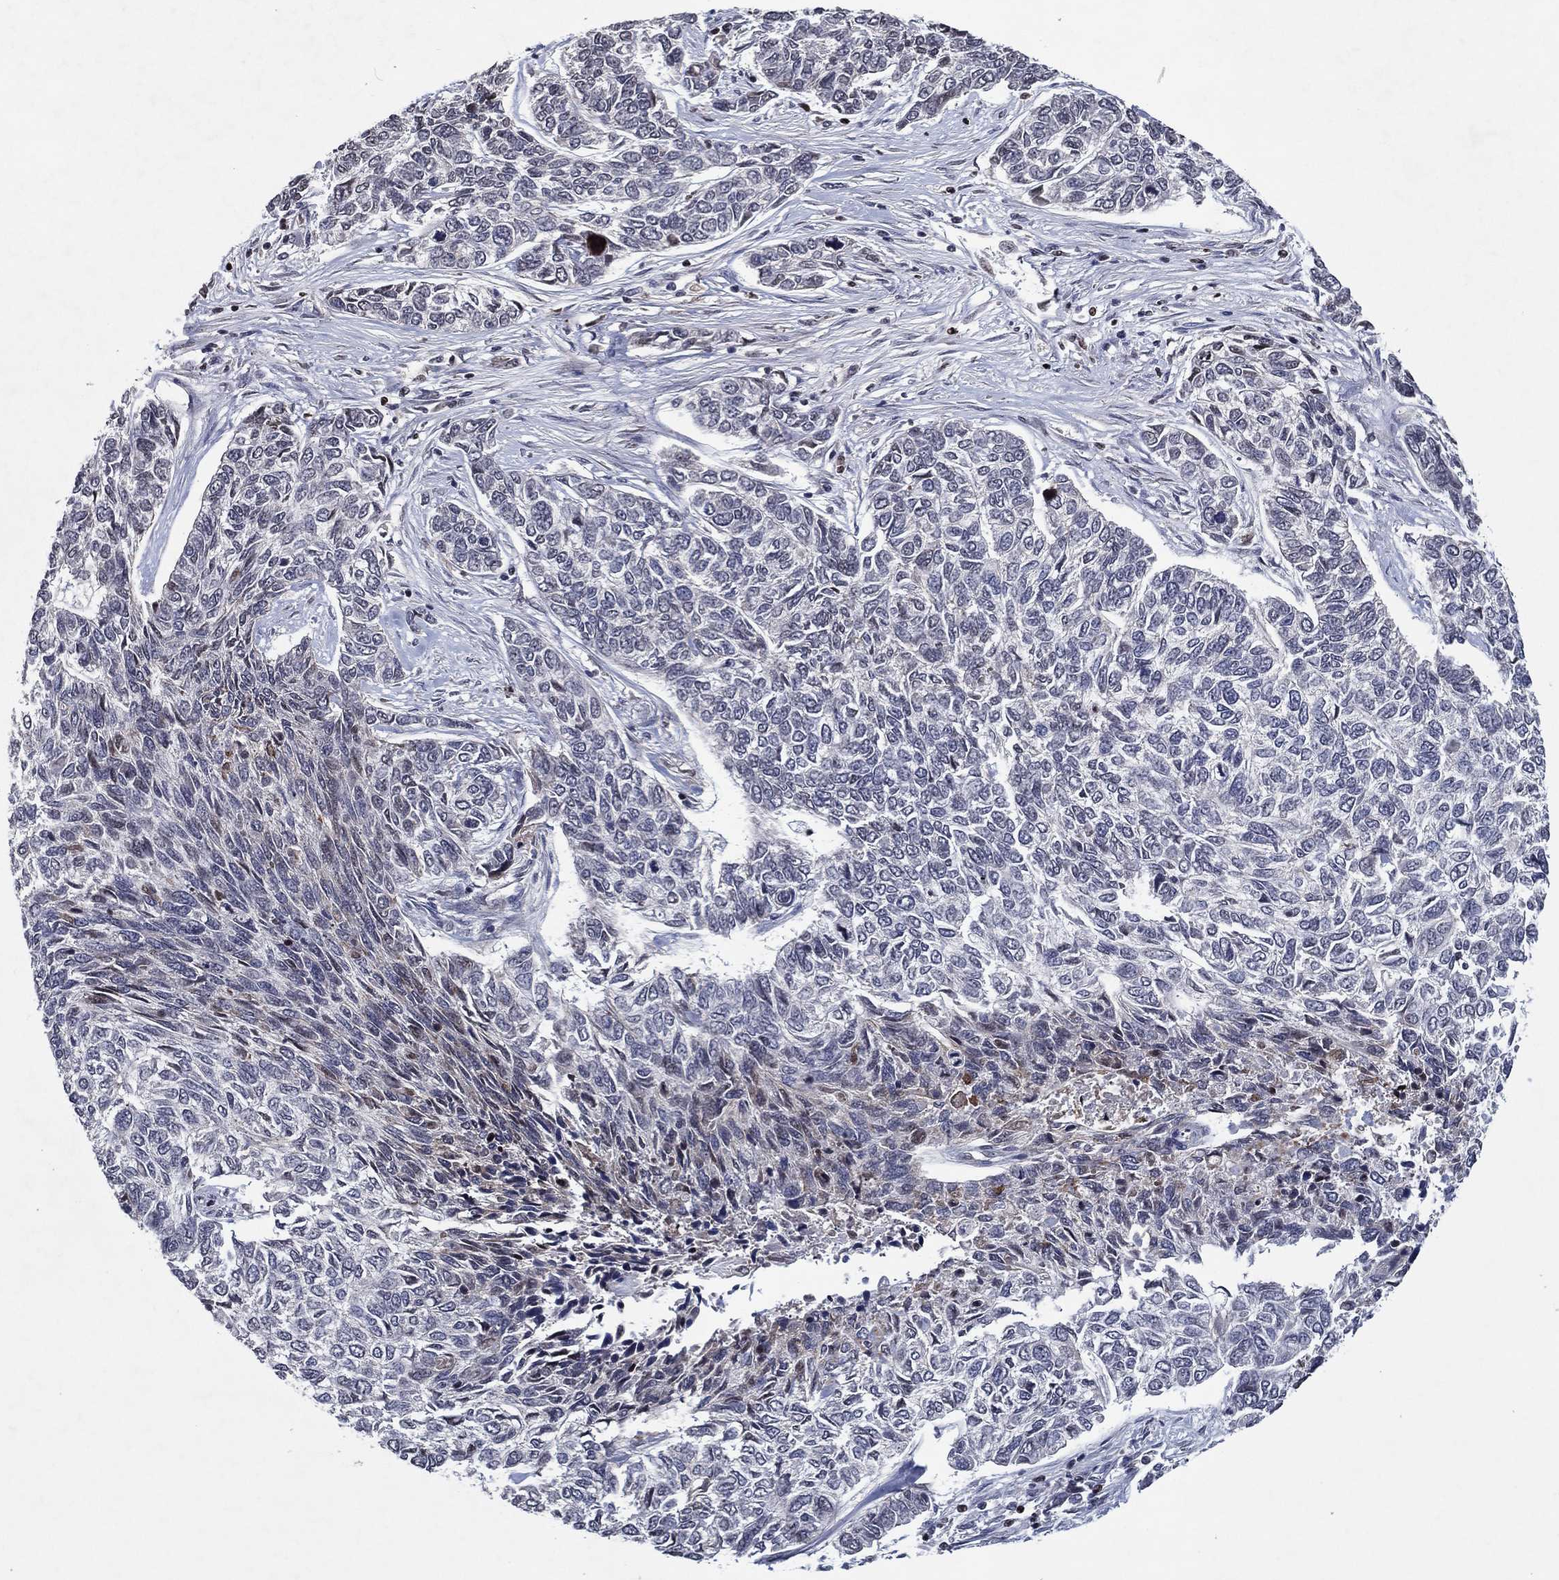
{"staining": {"intensity": "negative", "quantity": "none", "location": "none"}, "tissue": "skin cancer", "cell_type": "Tumor cells", "image_type": "cancer", "snomed": [{"axis": "morphology", "description": "Basal cell carcinoma"}, {"axis": "topography", "description": "Skin"}], "caption": "This is an immunohistochemistry image of human skin cancer. There is no expression in tumor cells.", "gene": "ZBTB42", "patient": {"sex": "female", "age": 65}}